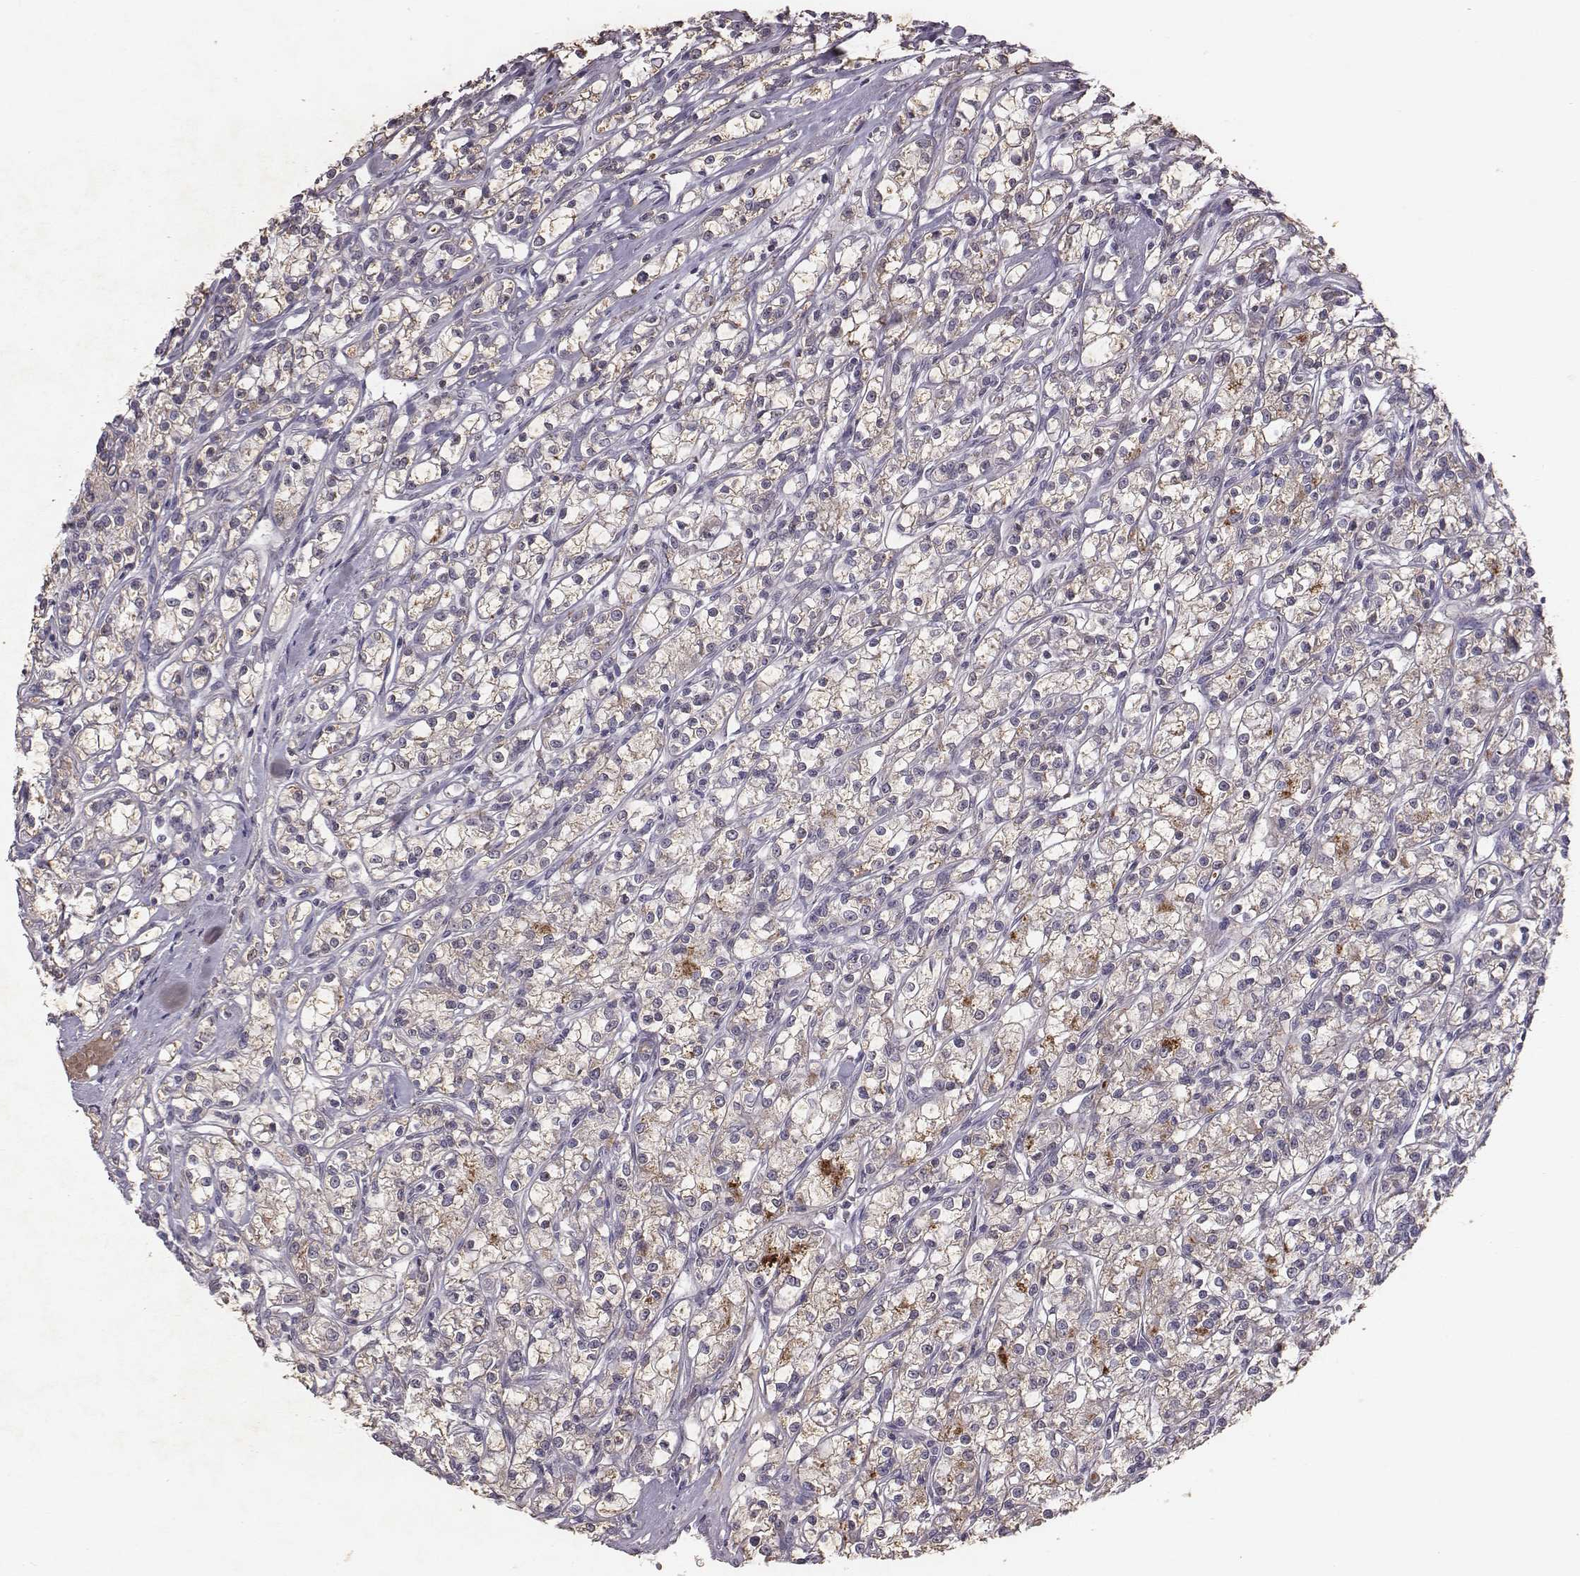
{"staining": {"intensity": "weak", "quantity": "<25%", "location": "cytoplasmic/membranous"}, "tissue": "renal cancer", "cell_type": "Tumor cells", "image_type": "cancer", "snomed": [{"axis": "morphology", "description": "Adenocarcinoma, NOS"}, {"axis": "topography", "description": "Kidney"}], "caption": "Immunohistochemical staining of renal cancer exhibits no significant expression in tumor cells.", "gene": "SLC22A6", "patient": {"sex": "female", "age": 59}}